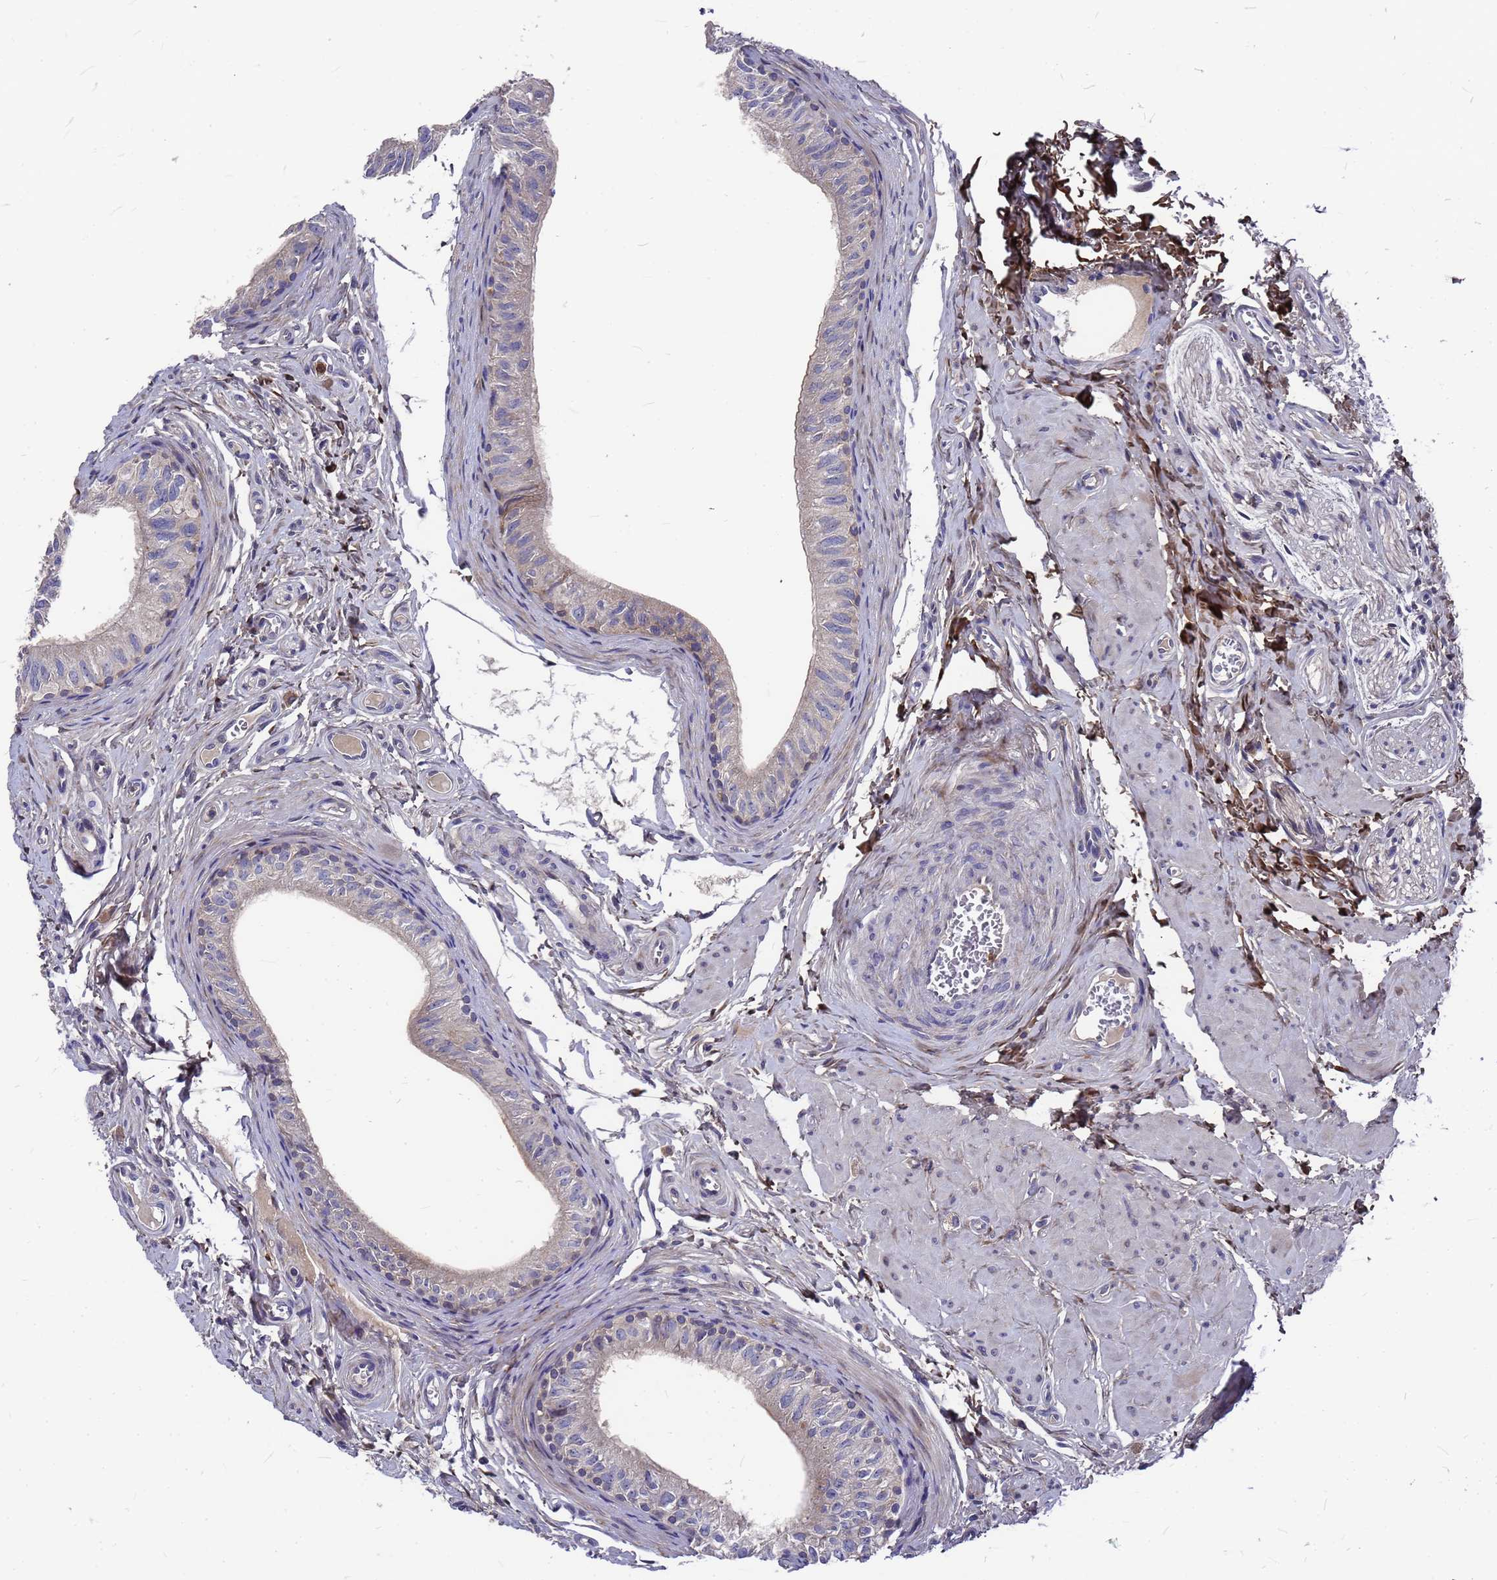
{"staining": {"intensity": "moderate", "quantity": "<25%", "location": "cytoplasmic/membranous"}, "tissue": "epididymis", "cell_type": "Glandular cells", "image_type": "normal", "snomed": [{"axis": "morphology", "description": "Normal tissue, NOS"}, {"axis": "topography", "description": "Epididymis"}], "caption": "Immunohistochemical staining of benign human epididymis shows <25% levels of moderate cytoplasmic/membranous protein expression in approximately <25% of glandular cells. The protein is stained brown, and the nuclei are stained in blue (DAB (3,3'-diaminobenzidine) IHC with brightfield microscopy, high magnification).", "gene": "ZNF717", "patient": {"sex": "male", "age": 42}}